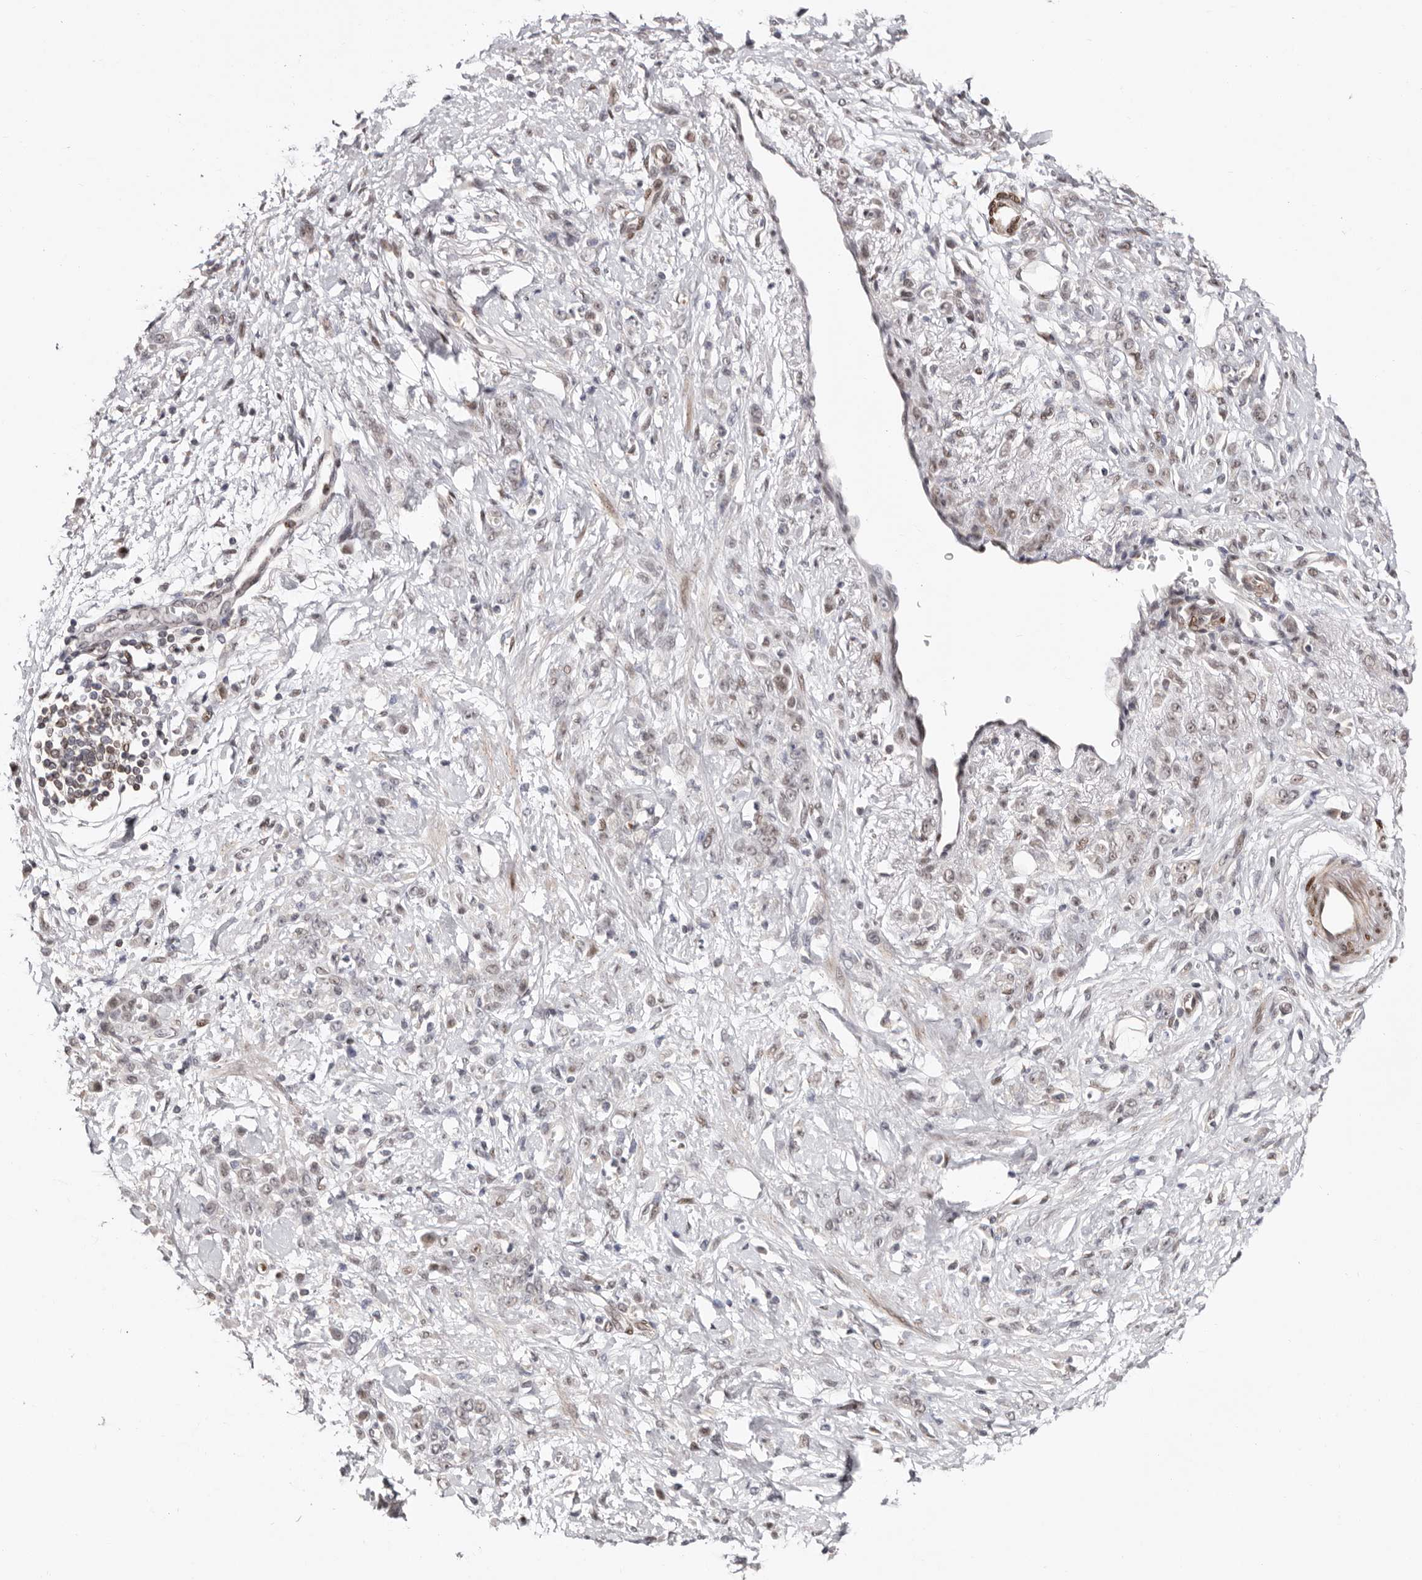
{"staining": {"intensity": "weak", "quantity": "<25%", "location": "nuclear"}, "tissue": "stomach cancer", "cell_type": "Tumor cells", "image_type": "cancer", "snomed": [{"axis": "morphology", "description": "Normal tissue, NOS"}, {"axis": "morphology", "description": "Adenocarcinoma, NOS"}, {"axis": "topography", "description": "Stomach"}], "caption": "IHC of human adenocarcinoma (stomach) displays no positivity in tumor cells.", "gene": "SMAD7", "patient": {"sex": "male", "age": 82}}